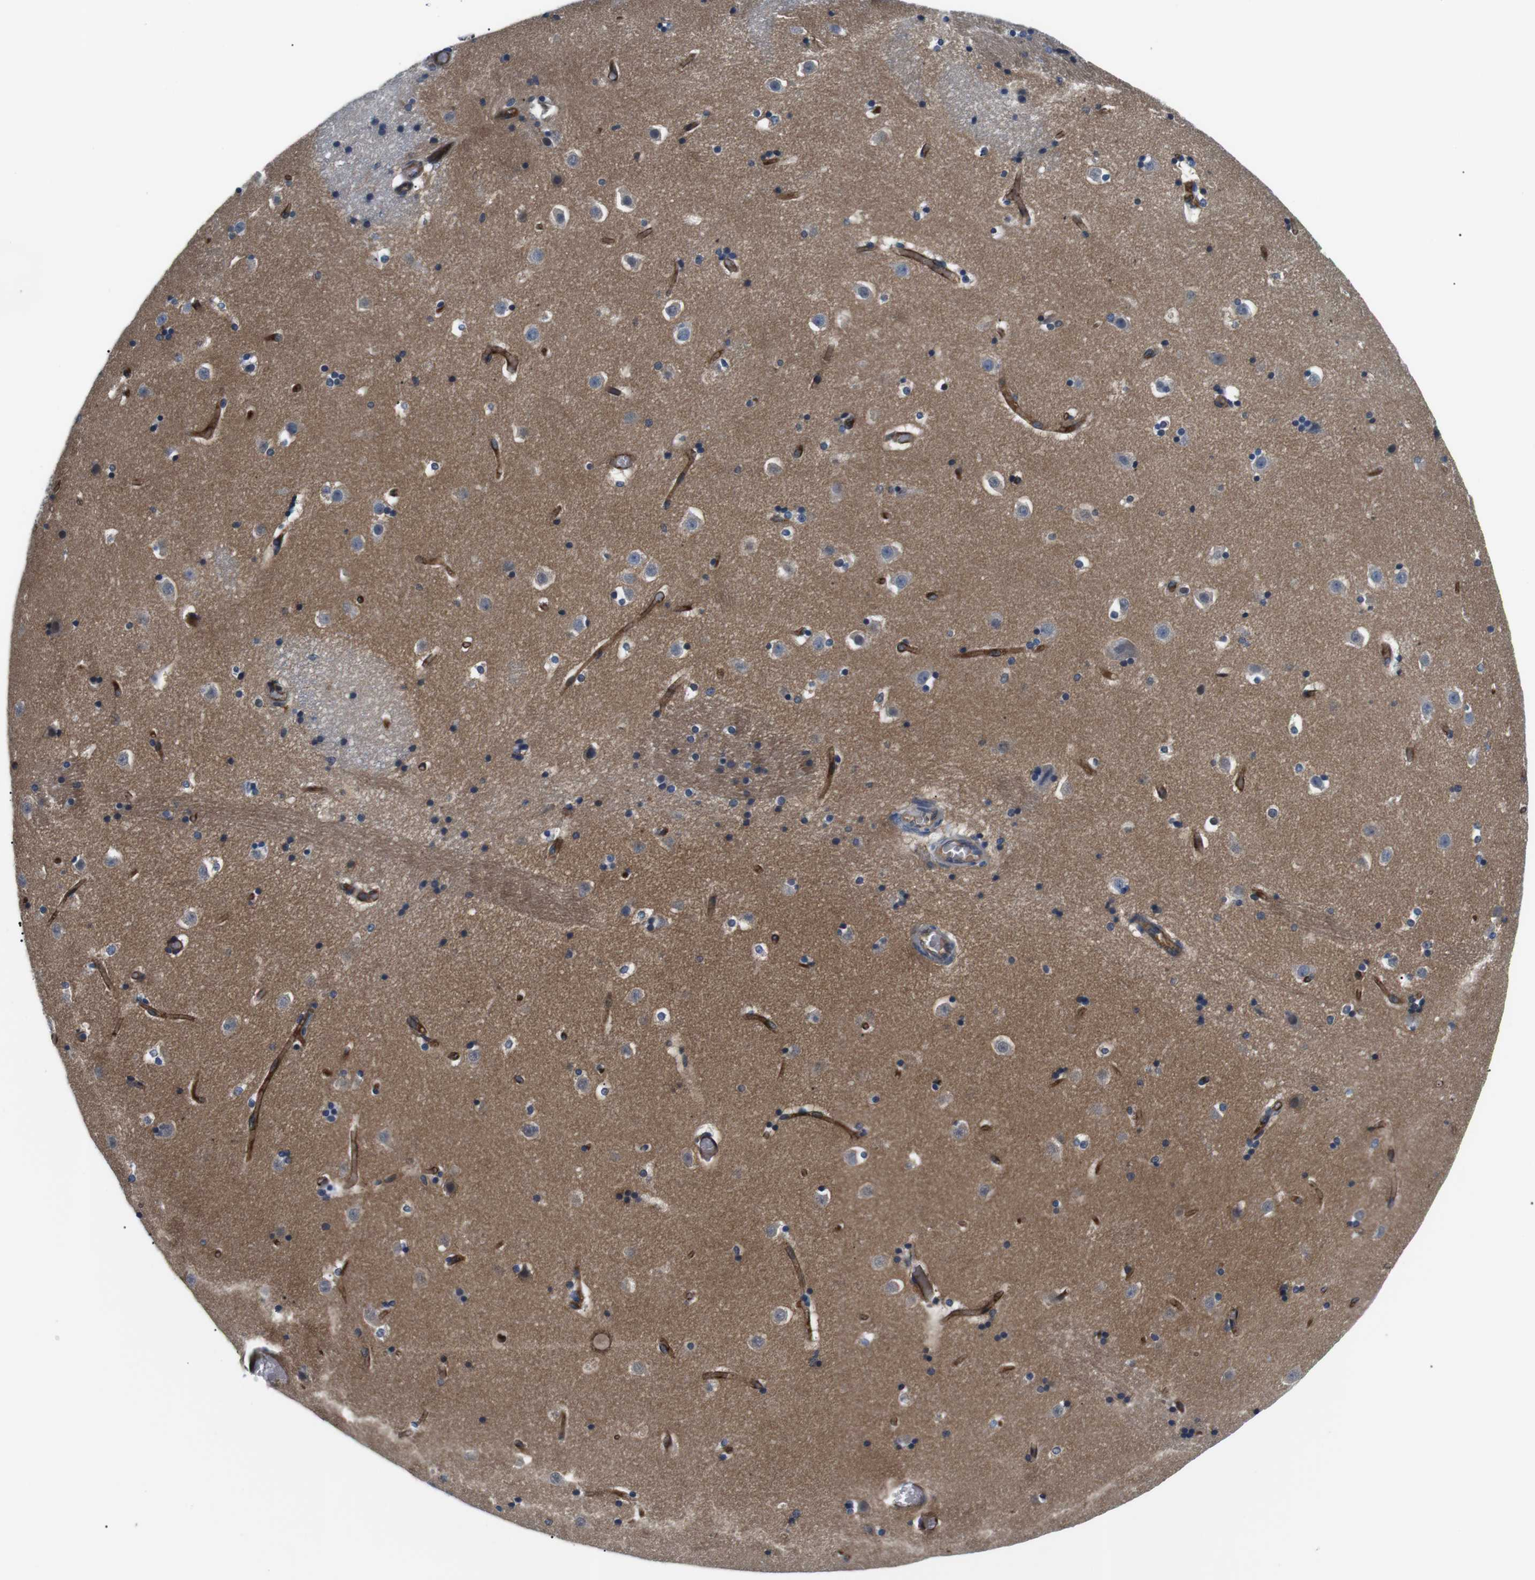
{"staining": {"intensity": "weak", "quantity": "<25%", "location": "cytoplasmic/membranous"}, "tissue": "caudate", "cell_type": "Glial cells", "image_type": "normal", "snomed": [{"axis": "morphology", "description": "Normal tissue, NOS"}, {"axis": "topography", "description": "Lateral ventricle wall"}], "caption": "High power microscopy image of an immunohistochemistry (IHC) micrograph of normal caudate, revealing no significant positivity in glial cells.", "gene": "SLC30A1", "patient": {"sex": "male", "age": 45}}